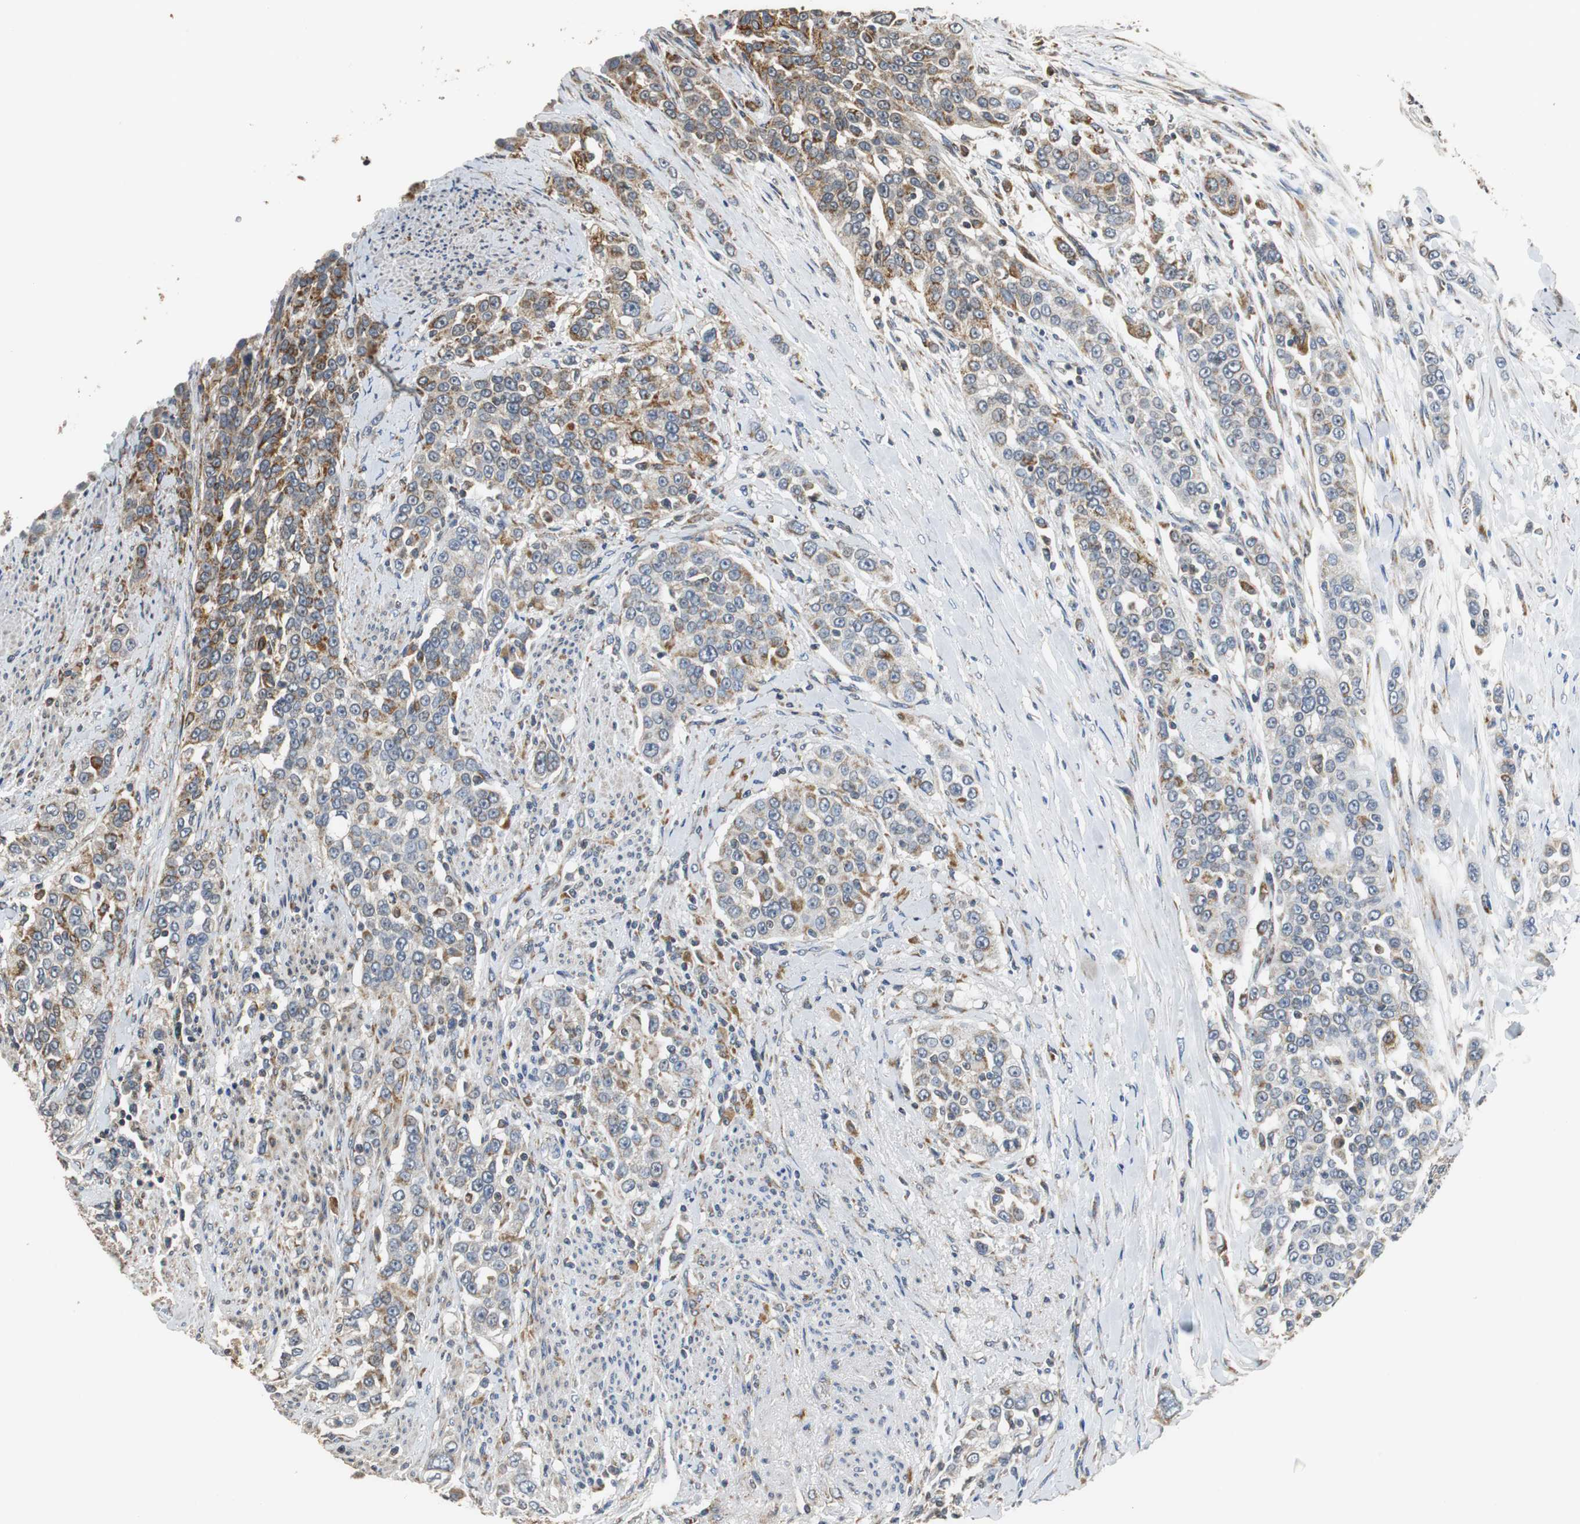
{"staining": {"intensity": "moderate", "quantity": ">75%", "location": "cytoplasmic/membranous"}, "tissue": "urothelial cancer", "cell_type": "Tumor cells", "image_type": "cancer", "snomed": [{"axis": "morphology", "description": "Urothelial carcinoma, High grade"}, {"axis": "topography", "description": "Urinary bladder"}], "caption": "Protein staining of urothelial carcinoma (high-grade) tissue demonstrates moderate cytoplasmic/membranous positivity in approximately >75% of tumor cells.", "gene": "HMGCL", "patient": {"sex": "female", "age": 80}}